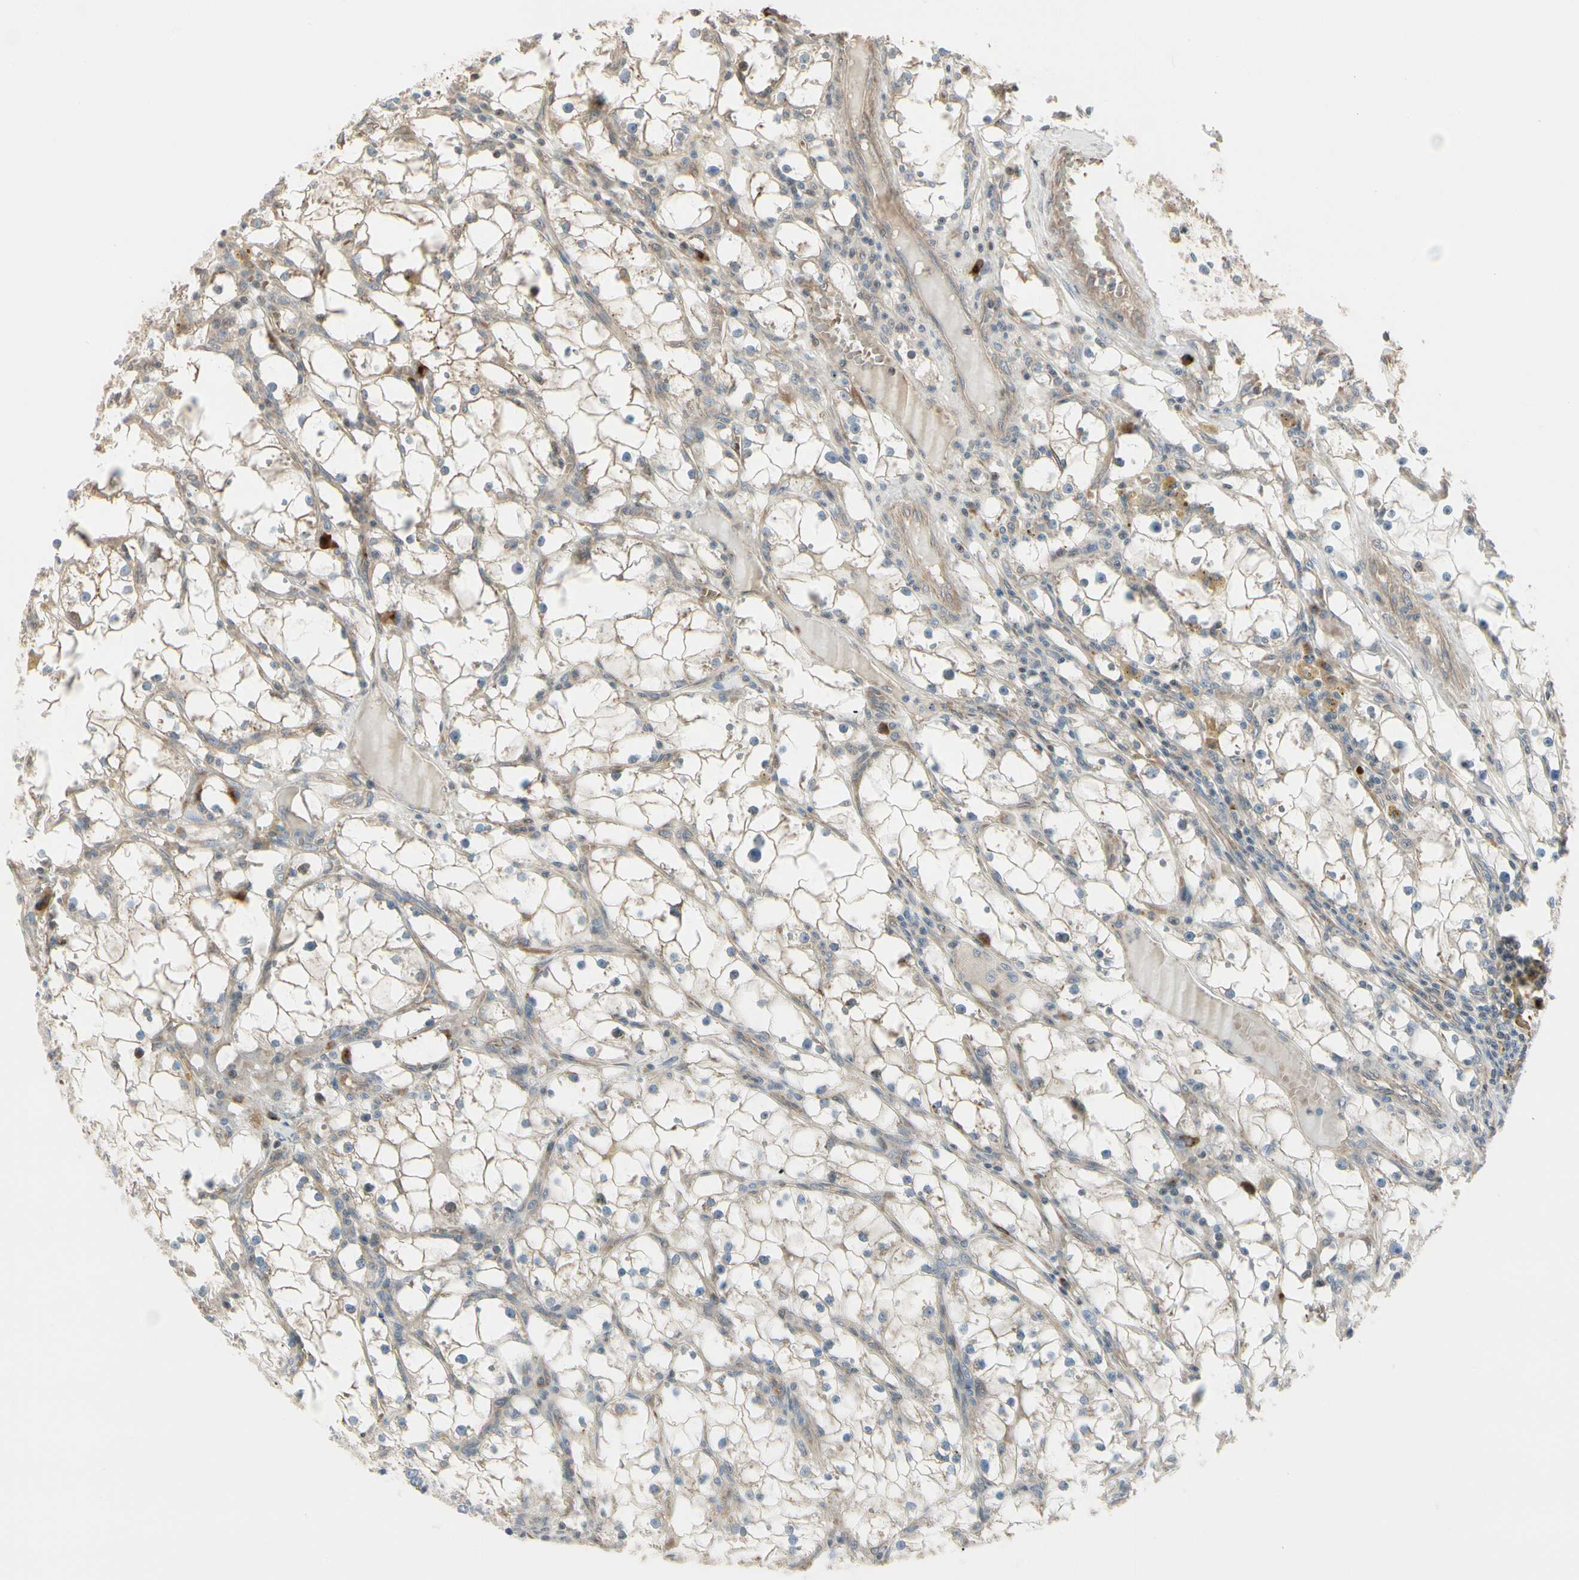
{"staining": {"intensity": "weak", "quantity": ">75%", "location": "cytoplasmic/membranous"}, "tissue": "renal cancer", "cell_type": "Tumor cells", "image_type": "cancer", "snomed": [{"axis": "morphology", "description": "Adenocarcinoma, NOS"}, {"axis": "topography", "description": "Kidney"}], "caption": "Renal adenocarcinoma stained with DAB immunohistochemistry exhibits low levels of weak cytoplasmic/membranous expression in approximately >75% of tumor cells.", "gene": "NUCB2", "patient": {"sex": "male", "age": 56}}